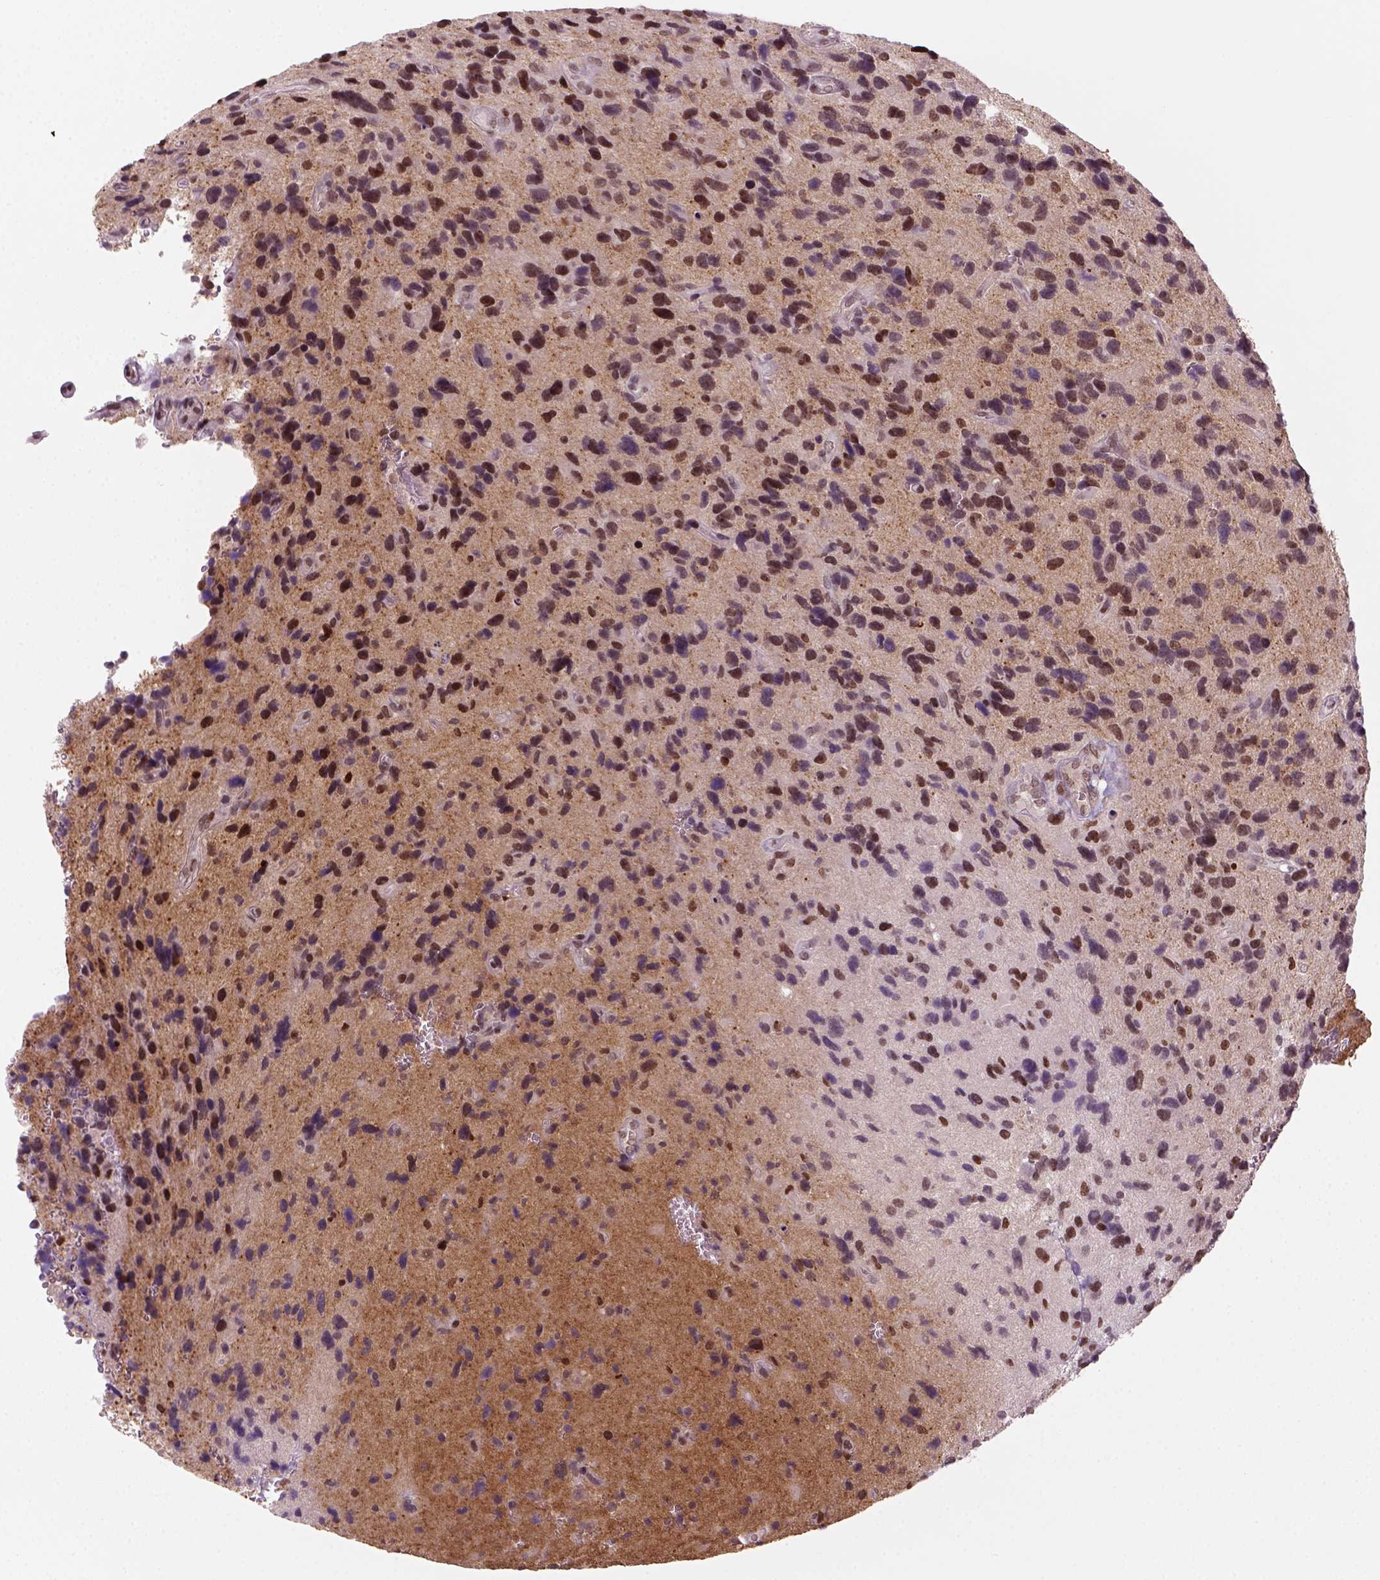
{"staining": {"intensity": "moderate", "quantity": ">75%", "location": "nuclear"}, "tissue": "glioma", "cell_type": "Tumor cells", "image_type": "cancer", "snomed": [{"axis": "morphology", "description": "Glioma, malignant, NOS"}, {"axis": "morphology", "description": "Glioma, malignant, High grade"}, {"axis": "topography", "description": "Brain"}], "caption": "DAB (3,3'-diaminobenzidine) immunohistochemical staining of human glioma displays moderate nuclear protein expression in about >75% of tumor cells.", "gene": "GOT1", "patient": {"sex": "female", "age": 71}}